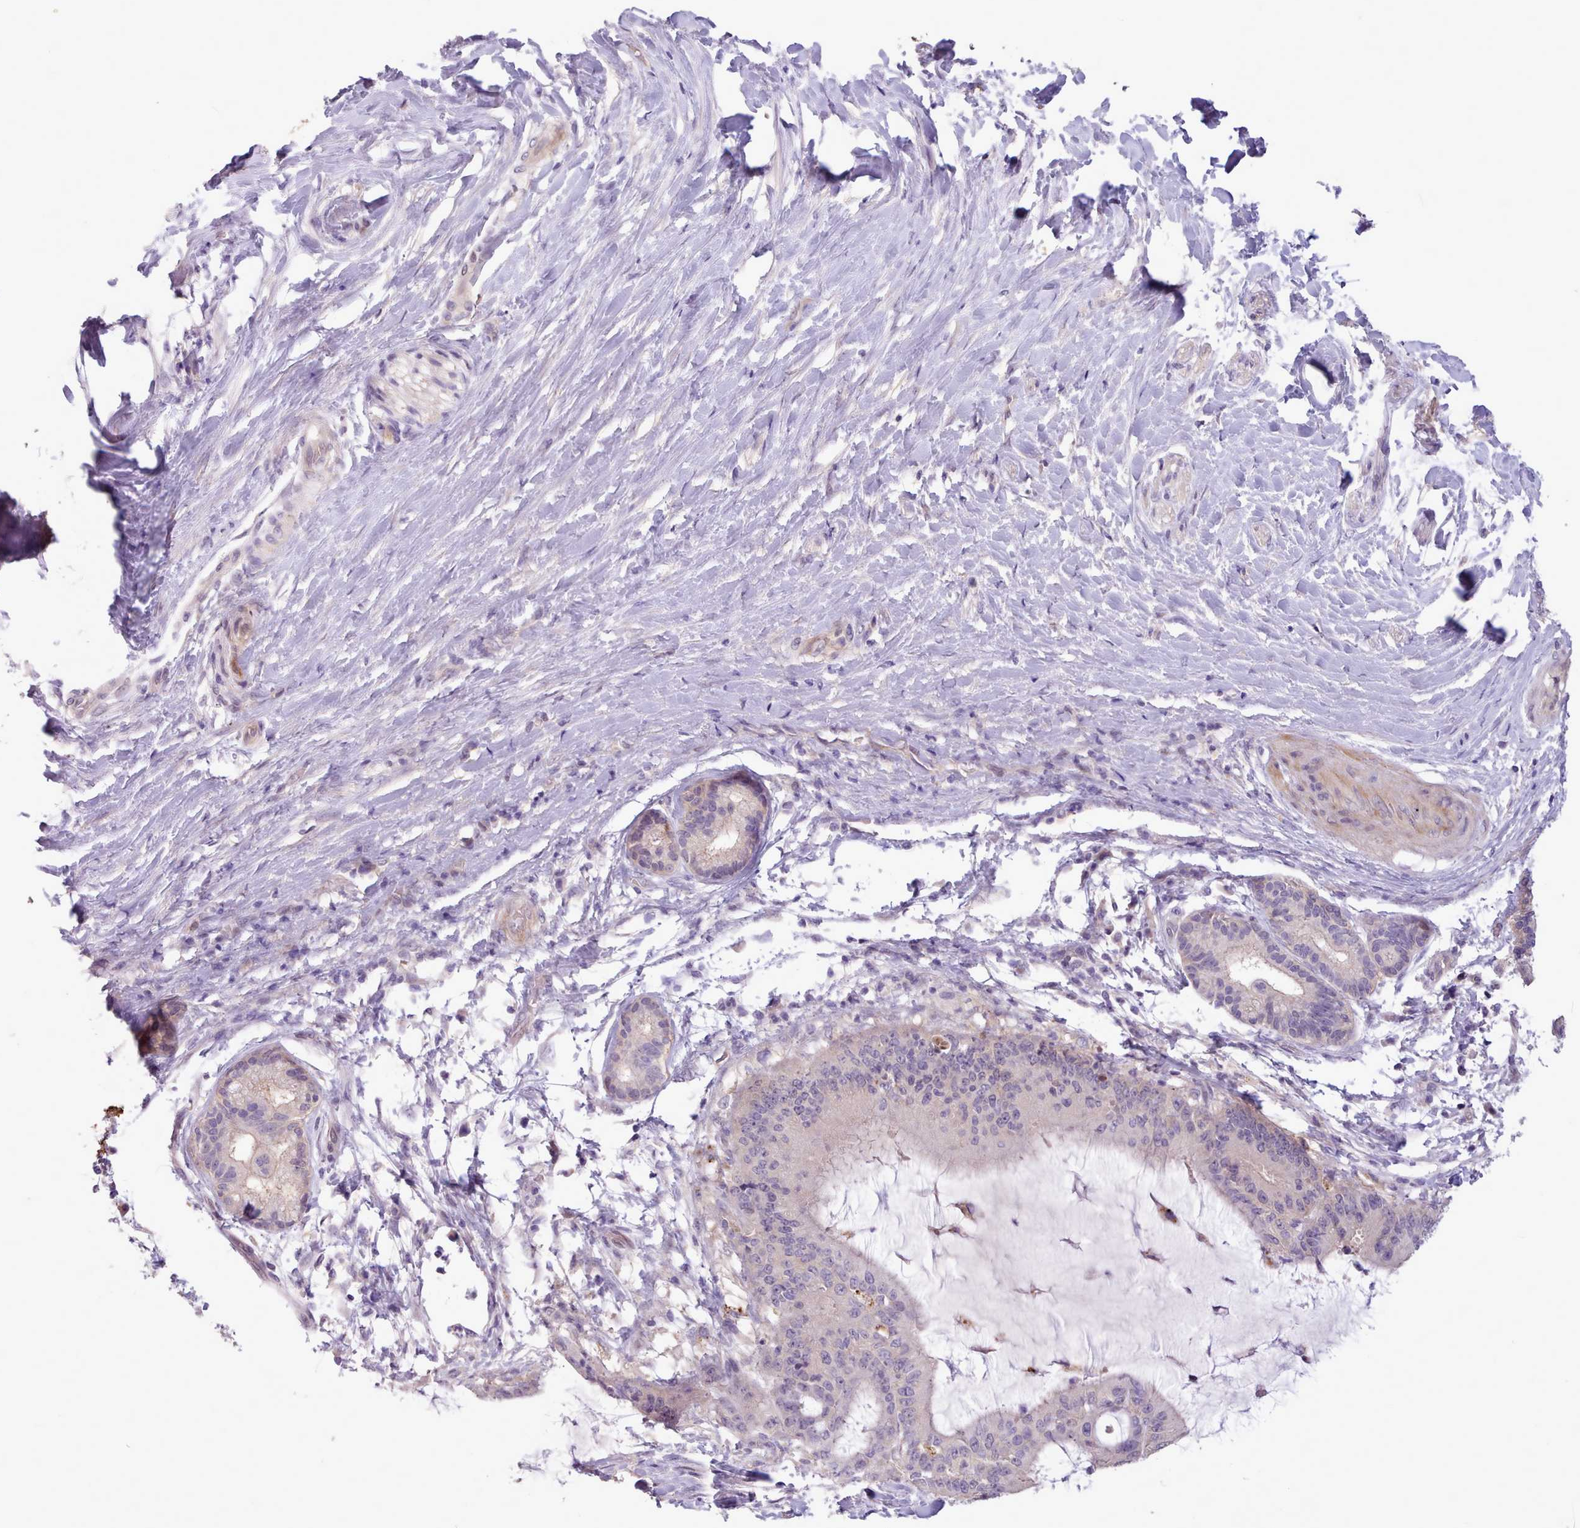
{"staining": {"intensity": "negative", "quantity": "none", "location": "none"}, "tissue": "liver cancer", "cell_type": "Tumor cells", "image_type": "cancer", "snomed": [{"axis": "morphology", "description": "Normal tissue, NOS"}, {"axis": "morphology", "description": "Cholangiocarcinoma"}, {"axis": "topography", "description": "Liver"}, {"axis": "topography", "description": "Peripheral nerve tissue"}], "caption": "Protein analysis of cholangiocarcinoma (liver) demonstrates no significant positivity in tumor cells.", "gene": "ZNF607", "patient": {"sex": "female", "age": 73}}